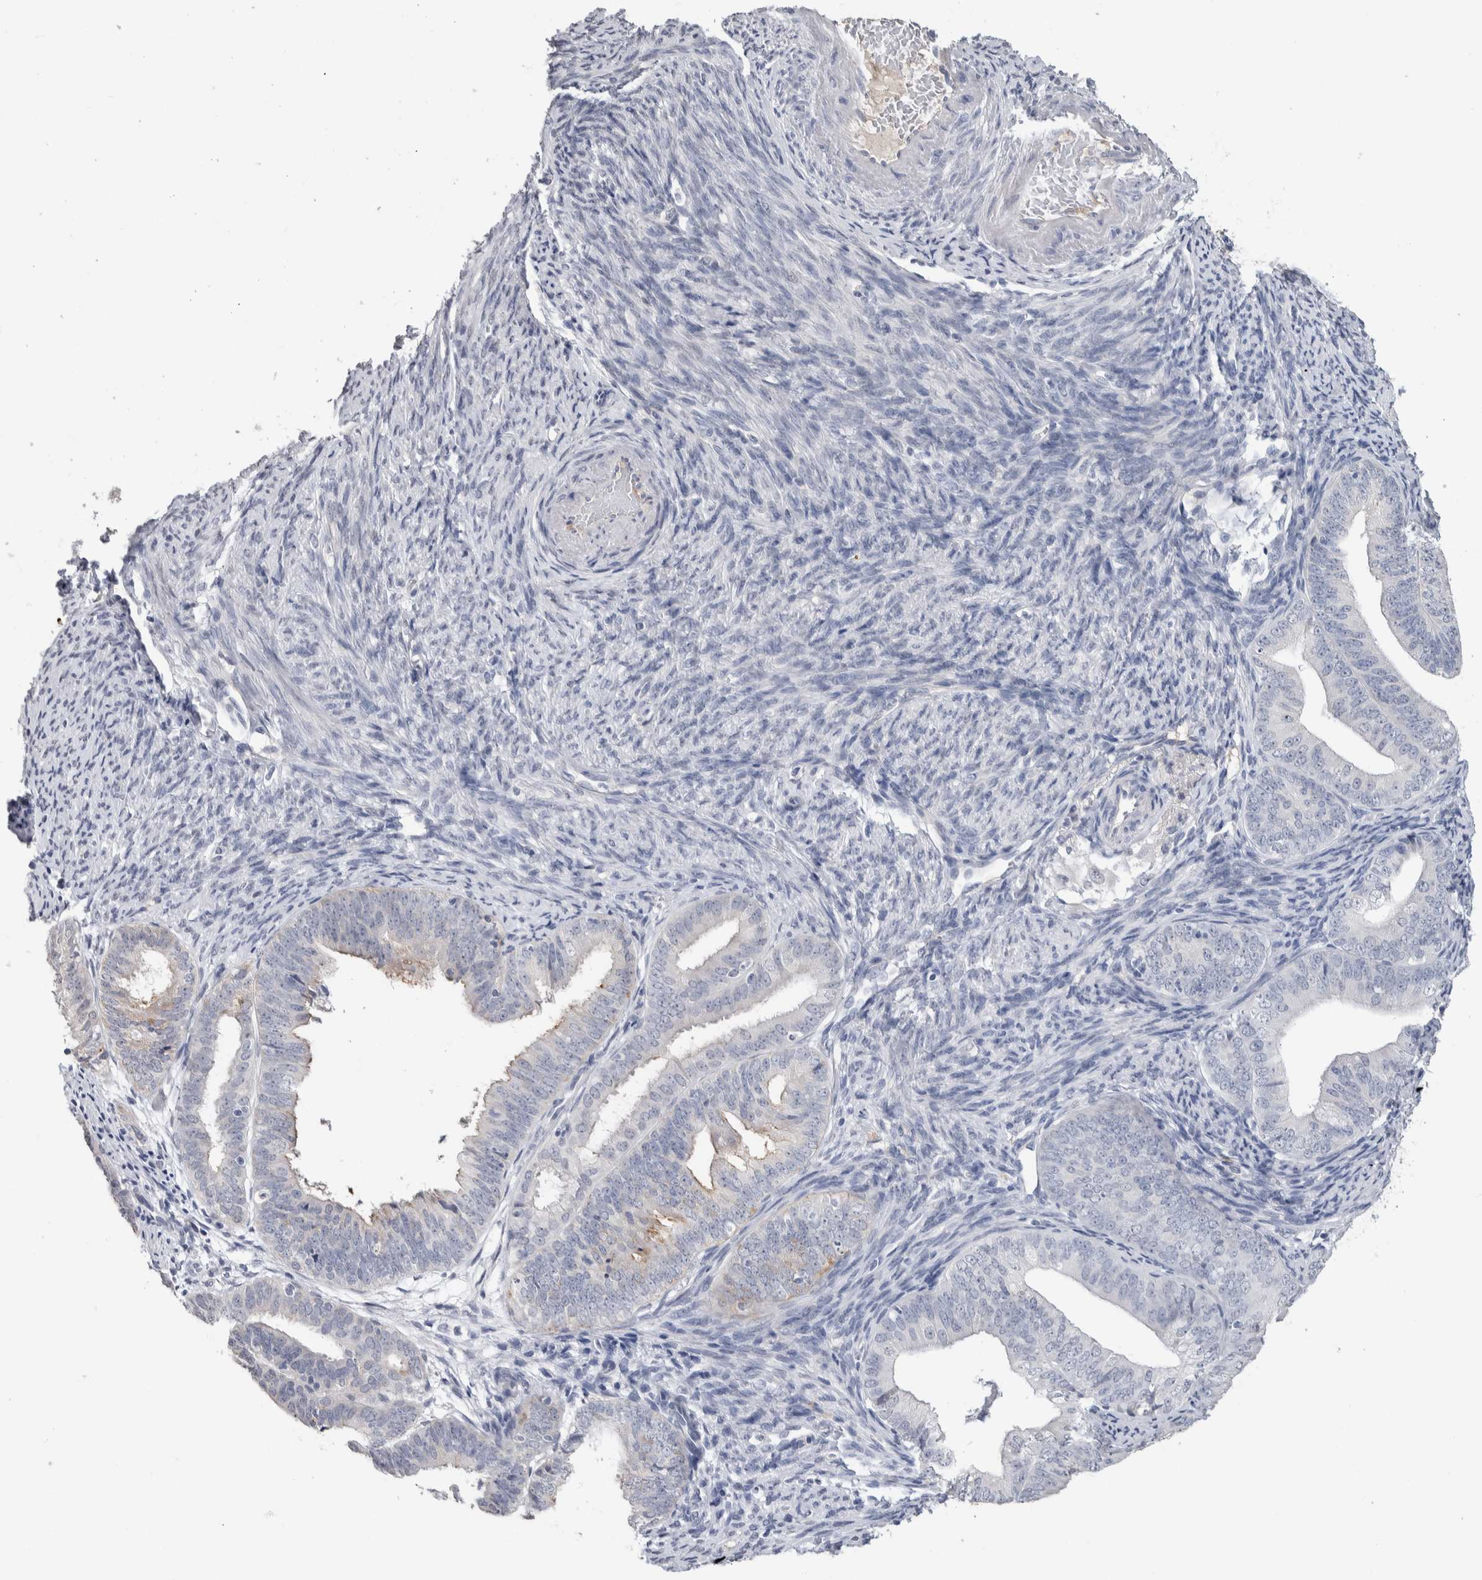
{"staining": {"intensity": "negative", "quantity": "none", "location": "none"}, "tissue": "endometrial cancer", "cell_type": "Tumor cells", "image_type": "cancer", "snomed": [{"axis": "morphology", "description": "Adenocarcinoma, NOS"}, {"axis": "topography", "description": "Endometrium"}], "caption": "A high-resolution image shows IHC staining of adenocarcinoma (endometrial), which demonstrates no significant staining in tumor cells. Nuclei are stained in blue.", "gene": "TMEM102", "patient": {"sex": "female", "age": 63}}